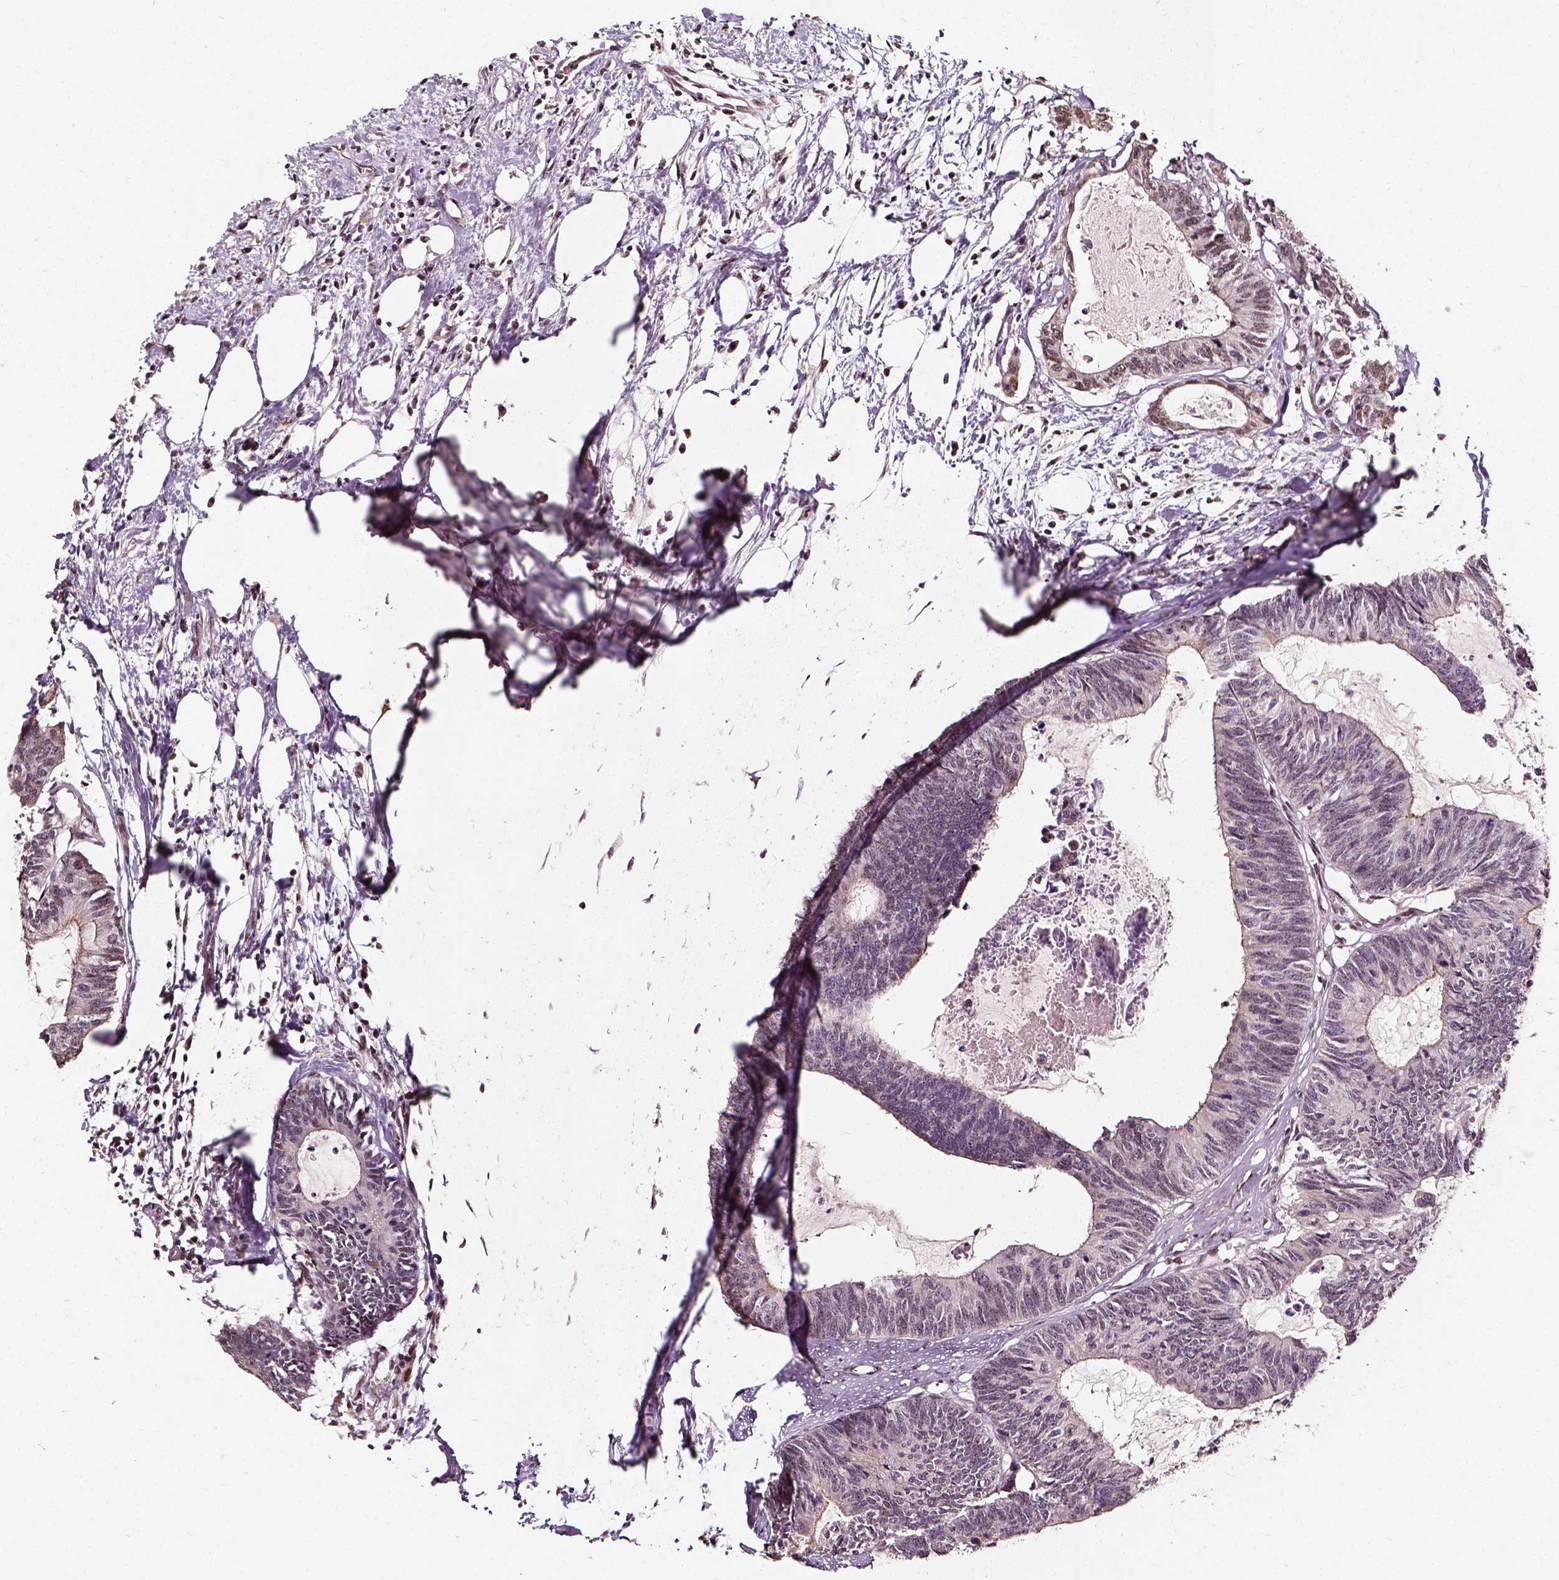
{"staining": {"intensity": "negative", "quantity": "none", "location": "none"}, "tissue": "colorectal cancer", "cell_type": "Tumor cells", "image_type": "cancer", "snomed": [{"axis": "morphology", "description": "Adenocarcinoma, NOS"}, {"axis": "topography", "description": "Colon"}, {"axis": "topography", "description": "Rectum"}], "caption": "A high-resolution histopathology image shows immunohistochemistry staining of colorectal cancer (adenocarcinoma), which demonstrates no significant staining in tumor cells.", "gene": "NACC1", "patient": {"sex": "male", "age": 57}}